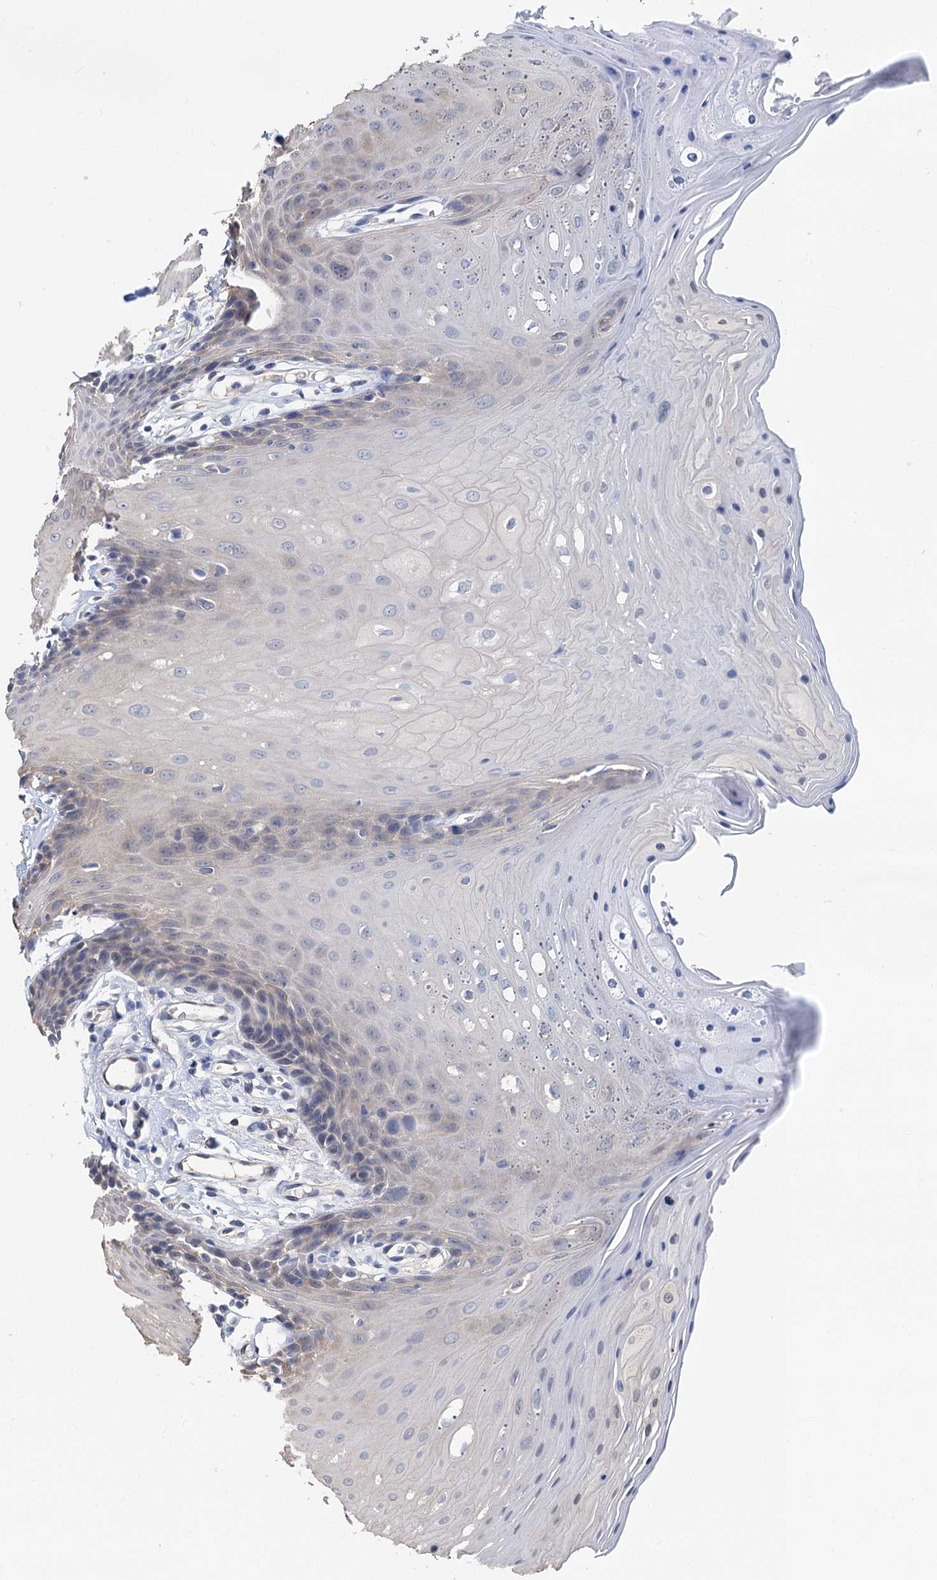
{"staining": {"intensity": "negative", "quantity": "none", "location": "none"}, "tissue": "oral mucosa", "cell_type": "Squamous epithelial cells", "image_type": "normal", "snomed": [{"axis": "morphology", "description": "Normal tissue, NOS"}, {"axis": "morphology", "description": "Squamous cell carcinoma, NOS"}, {"axis": "topography", "description": "Skeletal muscle"}, {"axis": "topography", "description": "Oral tissue"}, {"axis": "topography", "description": "Salivary gland"}, {"axis": "topography", "description": "Head-Neck"}], "caption": "Immunohistochemistry of benign human oral mucosa shows no expression in squamous epithelial cells.", "gene": "SNX15", "patient": {"sex": "male", "age": 54}}